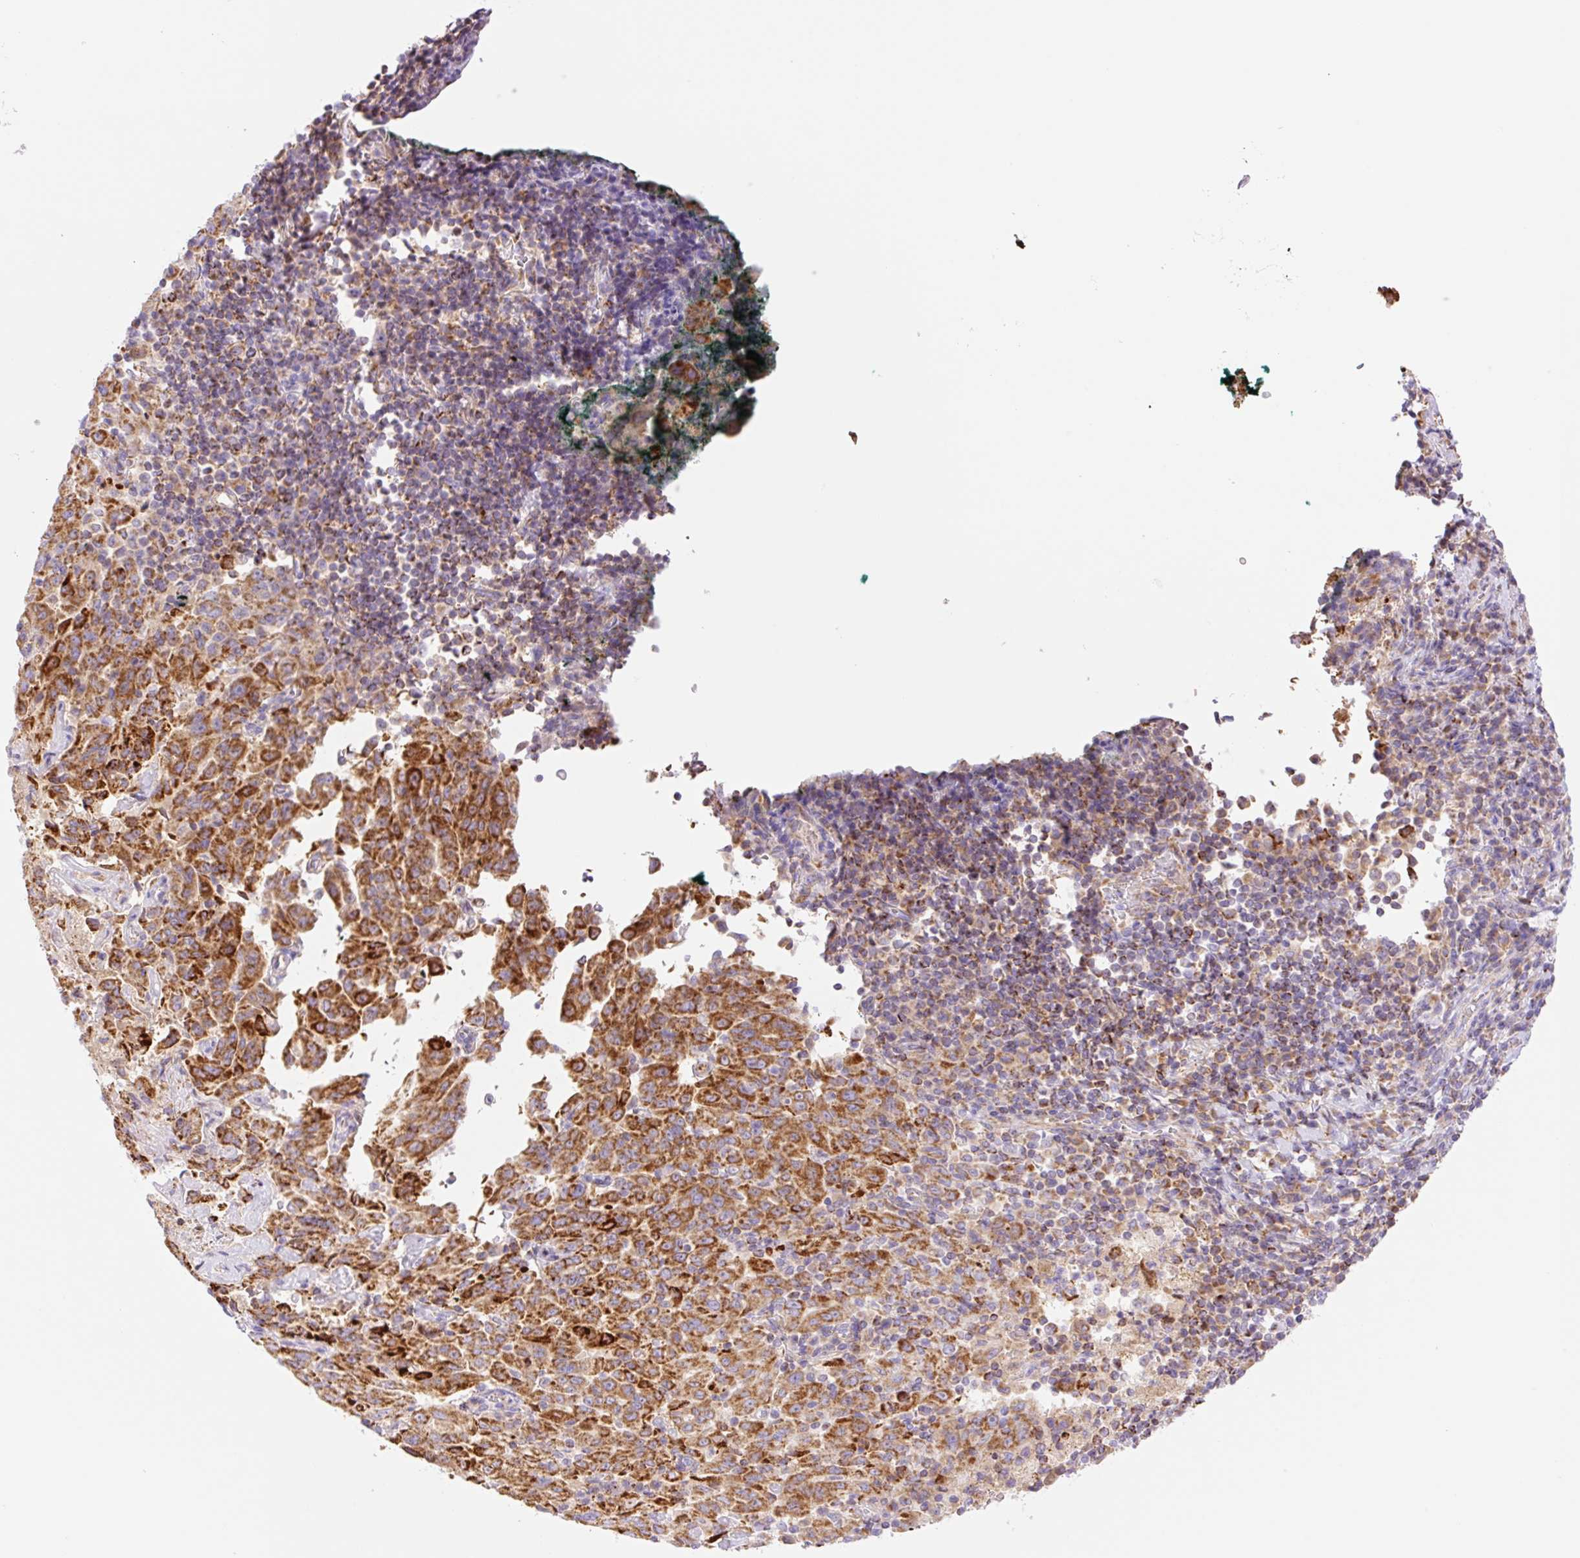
{"staining": {"intensity": "strong", "quantity": ">75%", "location": "cytoplasmic/membranous"}, "tissue": "pancreatic cancer", "cell_type": "Tumor cells", "image_type": "cancer", "snomed": [{"axis": "morphology", "description": "Adenocarcinoma, NOS"}, {"axis": "topography", "description": "Pancreas"}], "caption": "The photomicrograph demonstrates staining of pancreatic adenocarcinoma, revealing strong cytoplasmic/membranous protein positivity (brown color) within tumor cells.", "gene": "ETNK2", "patient": {"sex": "male", "age": 63}}